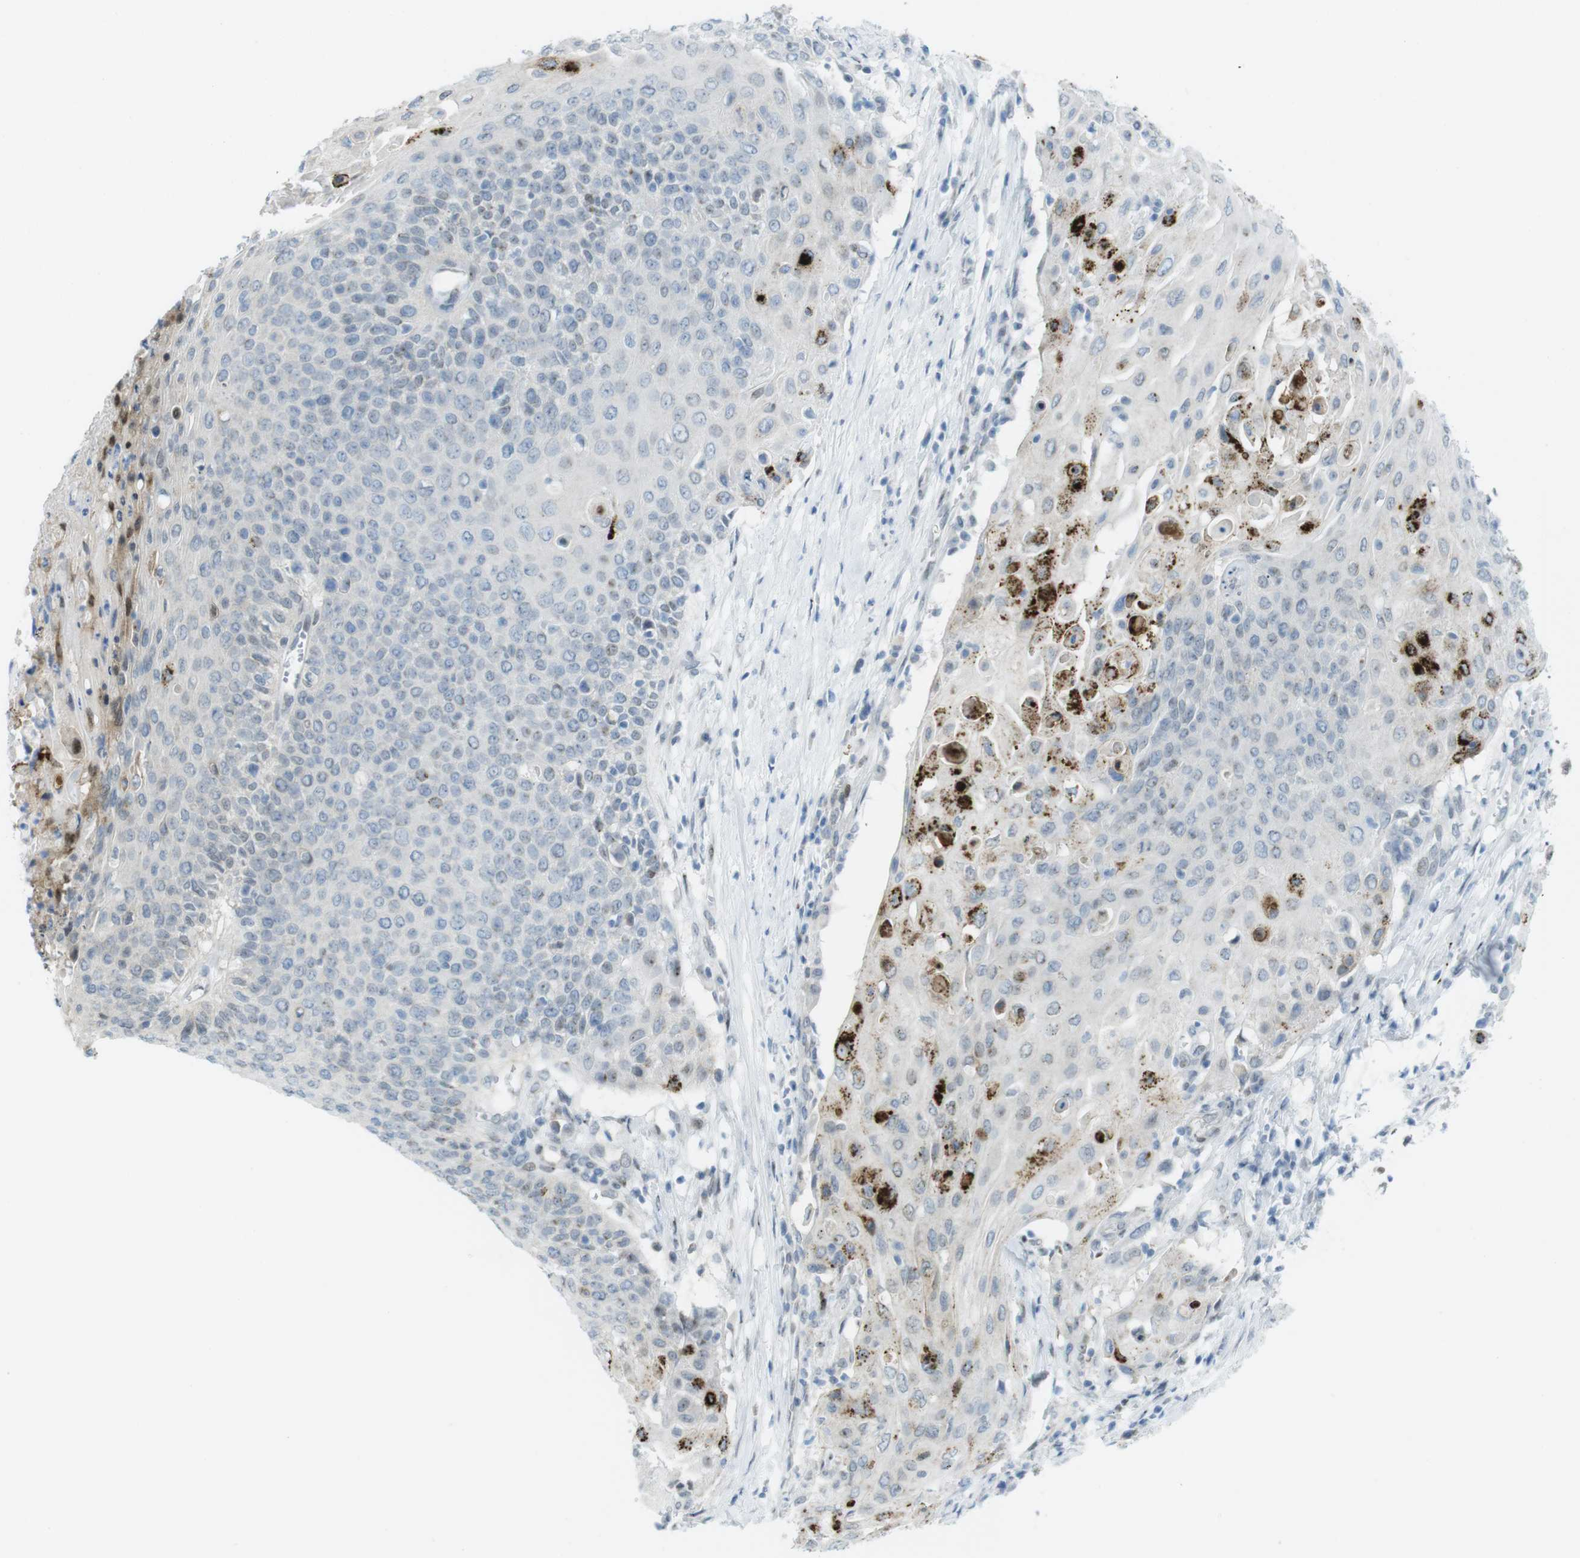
{"staining": {"intensity": "strong", "quantity": "<25%", "location": "cytoplasmic/membranous"}, "tissue": "cervical cancer", "cell_type": "Tumor cells", "image_type": "cancer", "snomed": [{"axis": "morphology", "description": "Squamous cell carcinoma, NOS"}, {"axis": "topography", "description": "Cervix"}], "caption": "Tumor cells display strong cytoplasmic/membranous positivity in approximately <25% of cells in cervical cancer (squamous cell carcinoma). (Brightfield microscopy of DAB IHC at high magnification).", "gene": "UBB", "patient": {"sex": "female", "age": 39}}